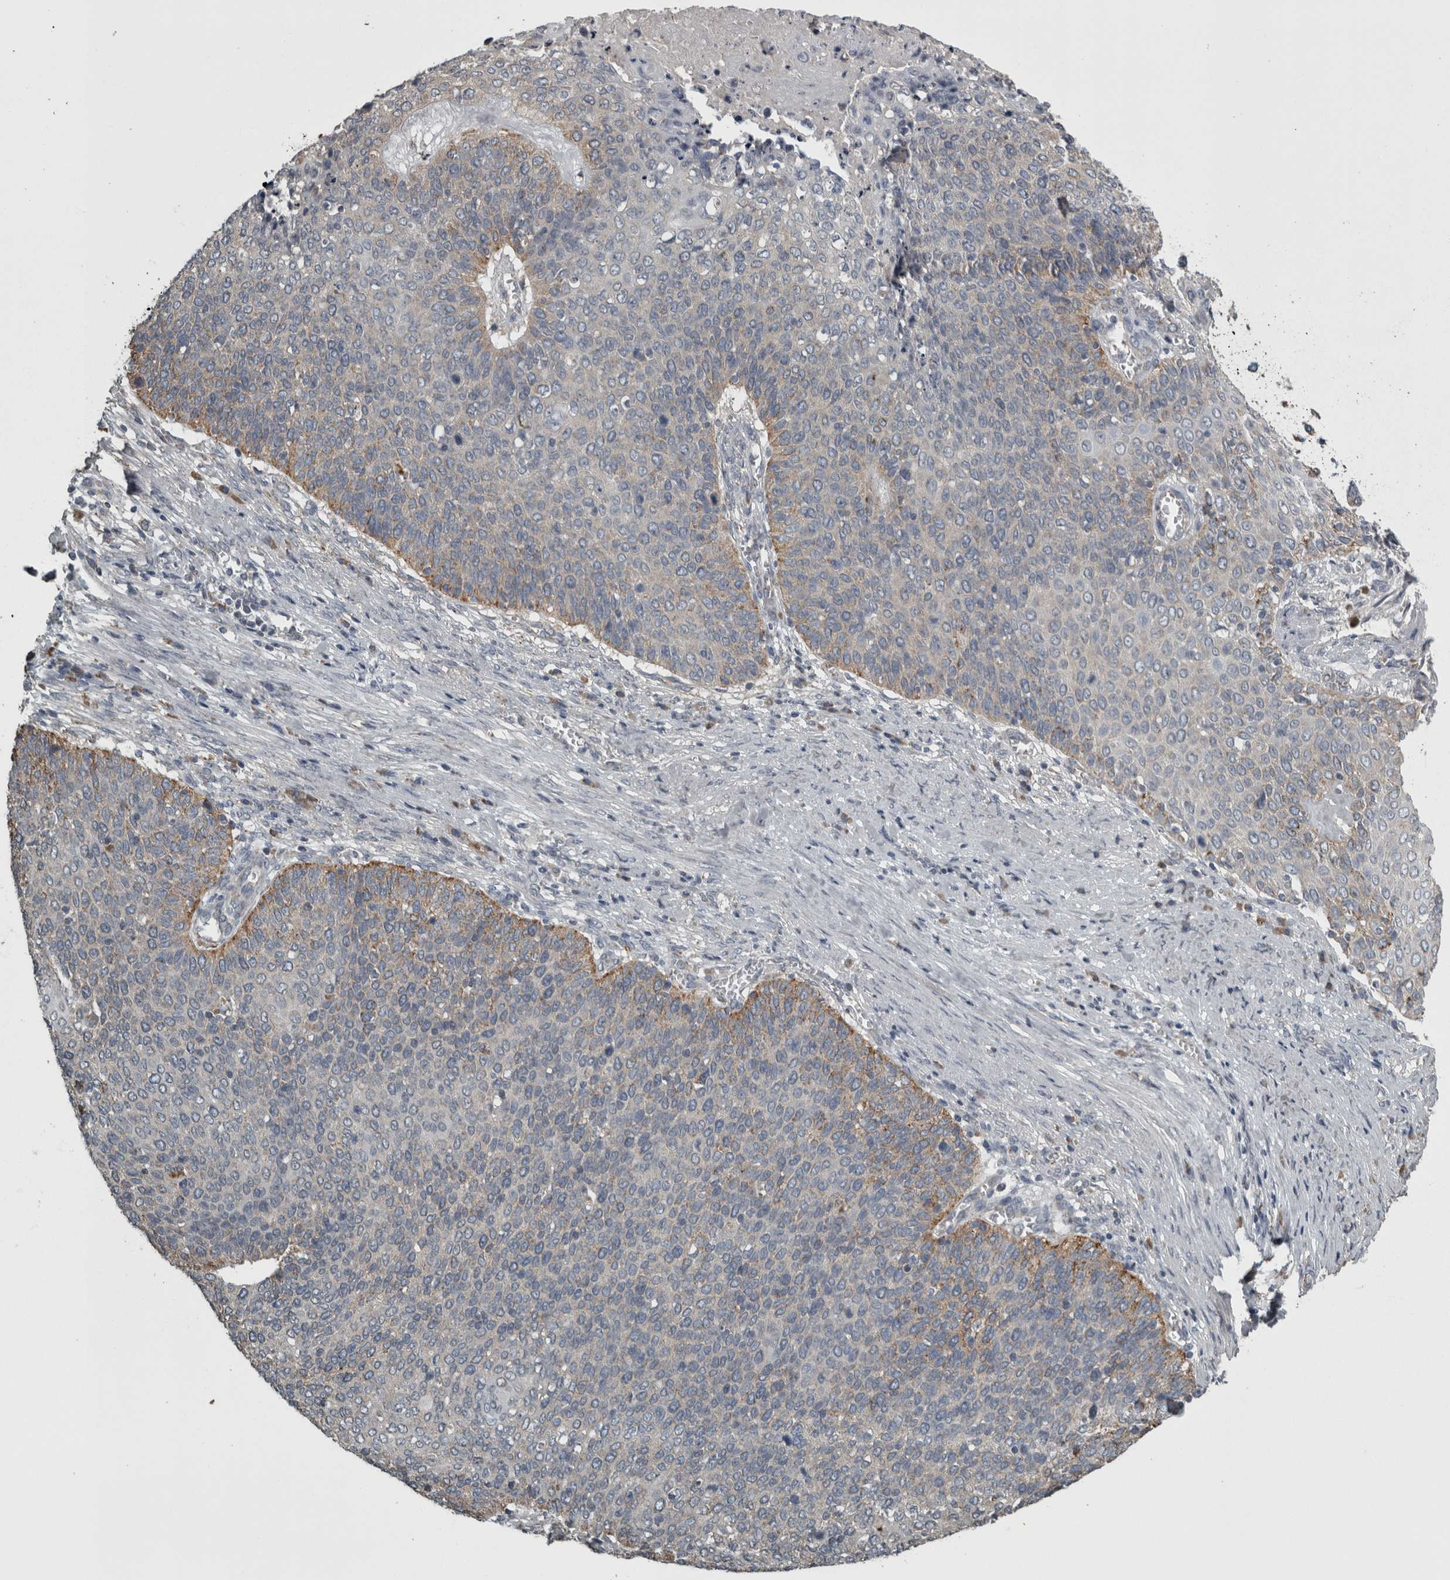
{"staining": {"intensity": "moderate", "quantity": "<25%", "location": "cytoplasmic/membranous"}, "tissue": "cervical cancer", "cell_type": "Tumor cells", "image_type": "cancer", "snomed": [{"axis": "morphology", "description": "Squamous cell carcinoma, NOS"}, {"axis": "topography", "description": "Cervix"}], "caption": "Brown immunohistochemical staining in human cervical cancer displays moderate cytoplasmic/membranous positivity in about <25% of tumor cells. (Stains: DAB in brown, nuclei in blue, Microscopy: brightfield microscopy at high magnification).", "gene": "FRK", "patient": {"sex": "female", "age": 39}}